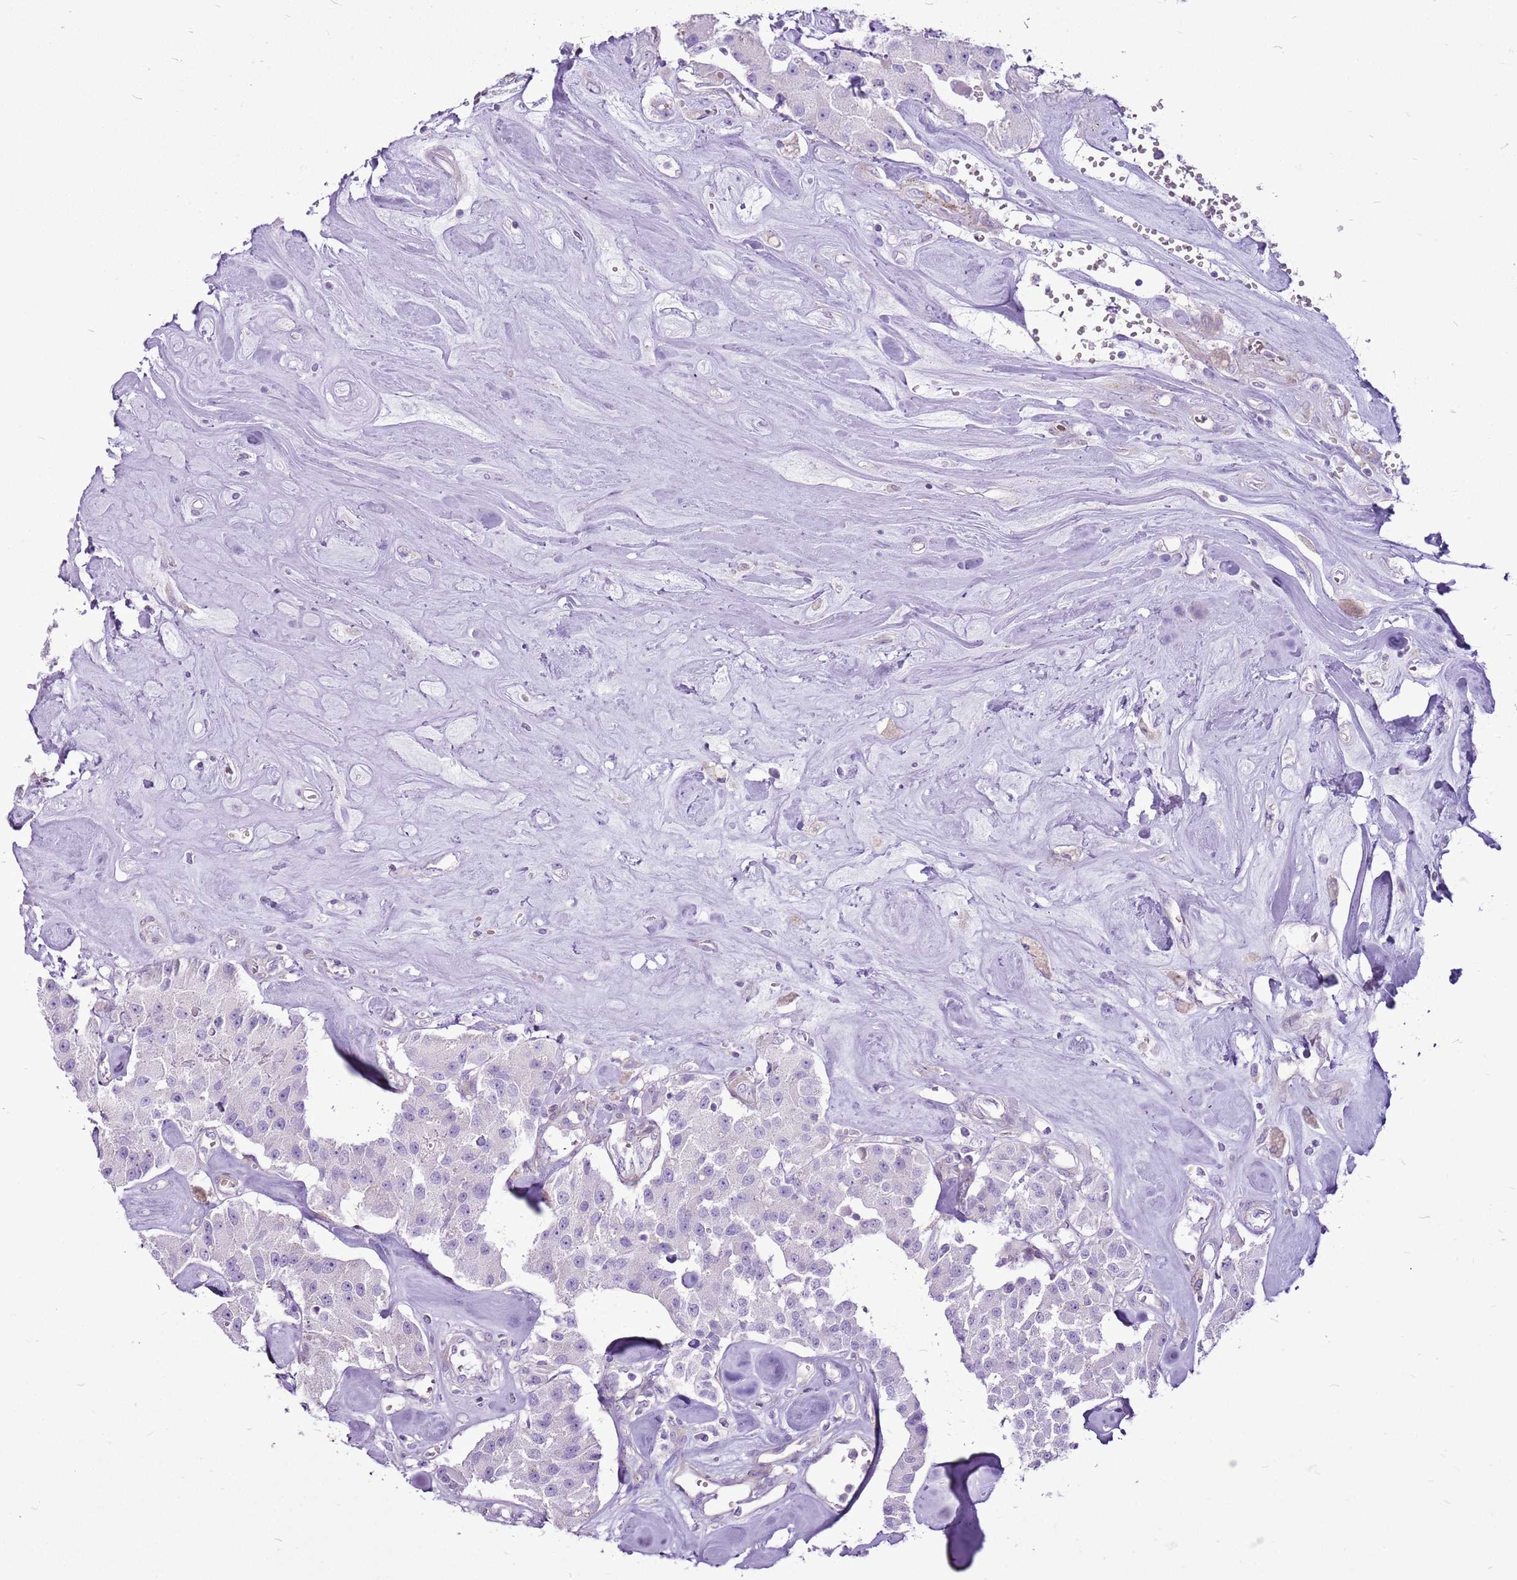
{"staining": {"intensity": "negative", "quantity": "none", "location": "none"}, "tissue": "carcinoid", "cell_type": "Tumor cells", "image_type": "cancer", "snomed": [{"axis": "morphology", "description": "Carcinoid, malignant, NOS"}, {"axis": "topography", "description": "Pancreas"}], "caption": "Carcinoid was stained to show a protein in brown. There is no significant expression in tumor cells.", "gene": "CHAC2", "patient": {"sex": "male", "age": 41}}